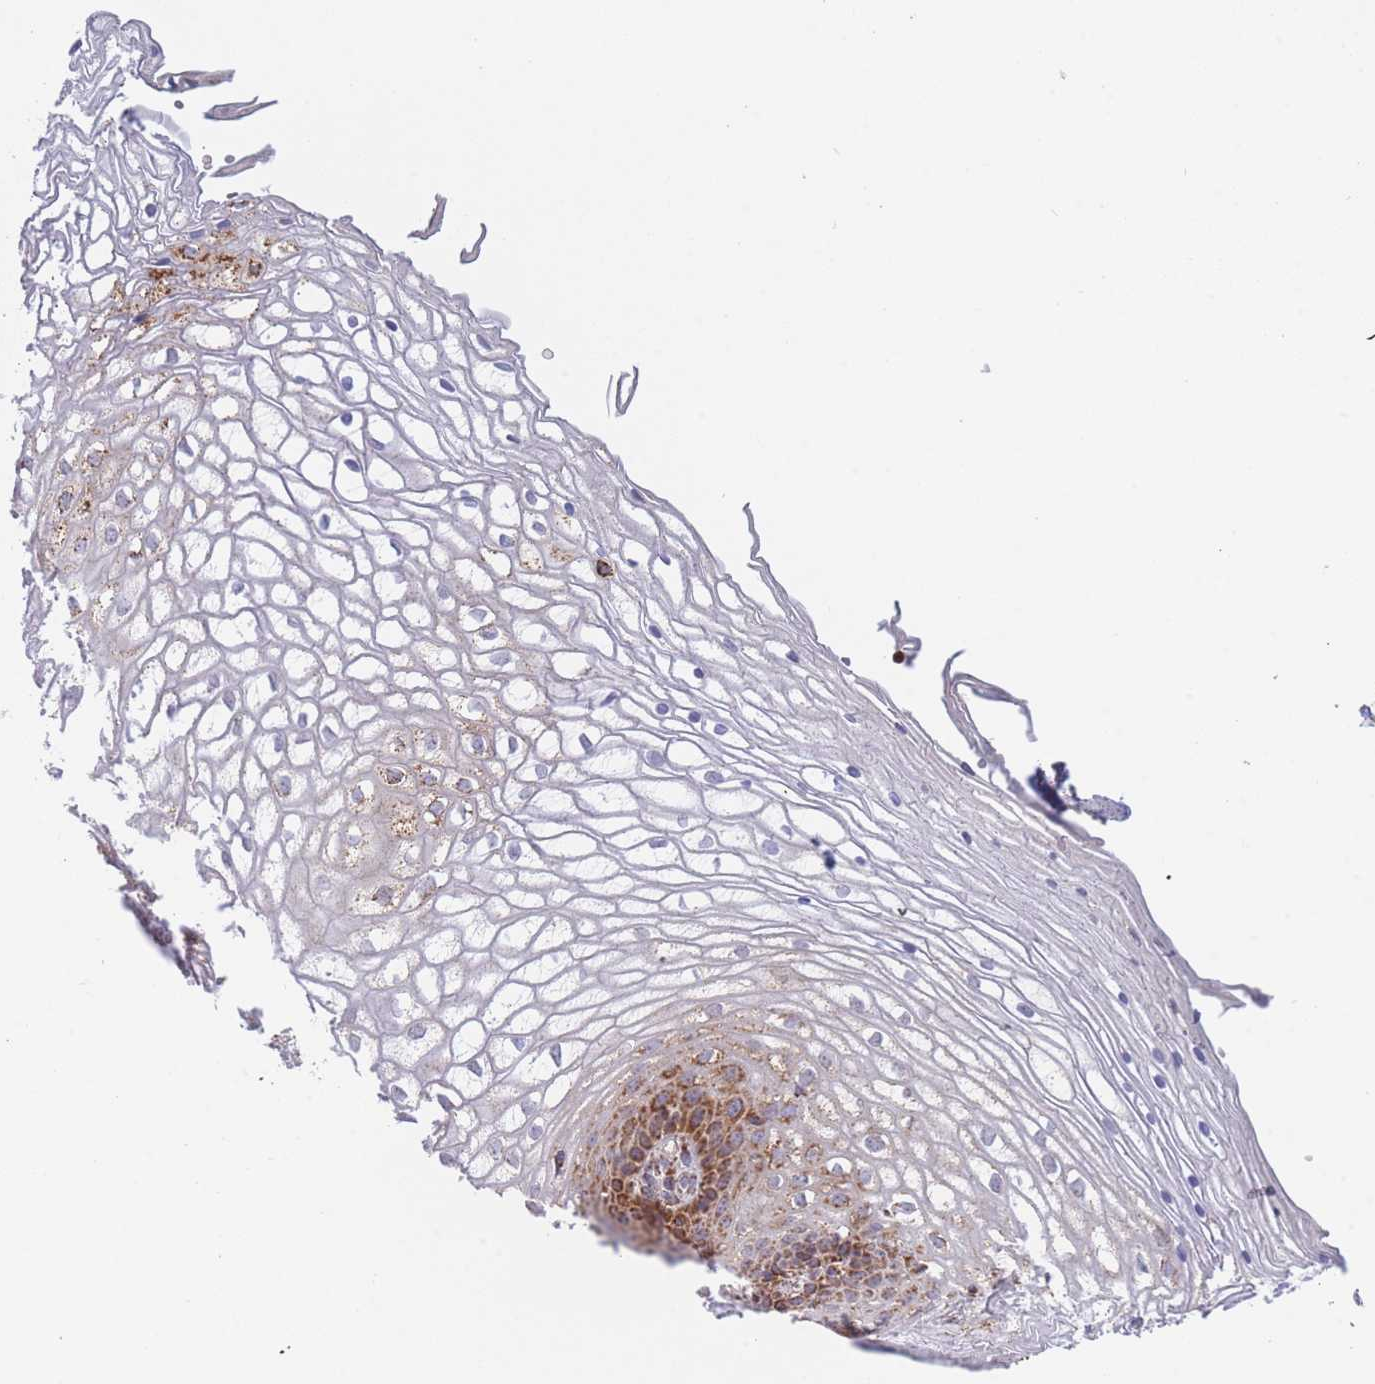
{"staining": {"intensity": "moderate", "quantity": "25%-75%", "location": "cytoplasmic/membranous"}, "tissue": "vagina", "cell_type": "Squamous epithelial cells", "image_type": "normal", "snomed": [{"axis": "morphology", "description": "Normal tissue, NOS"}, {"axis": "topography", "description": "Vagina"}], "caption": "A high-resolution histopathology image shows immunohistochemistry (IHC) staining of benign vagina, which shows moderate cytoplasmic/membranous staining in about 25%-75% of squamous epithelial cells. (IHC, brightfield microscopy, high magnification).", "gene": "MRPL17", "patient": {"sex": "female", "age": 34}}